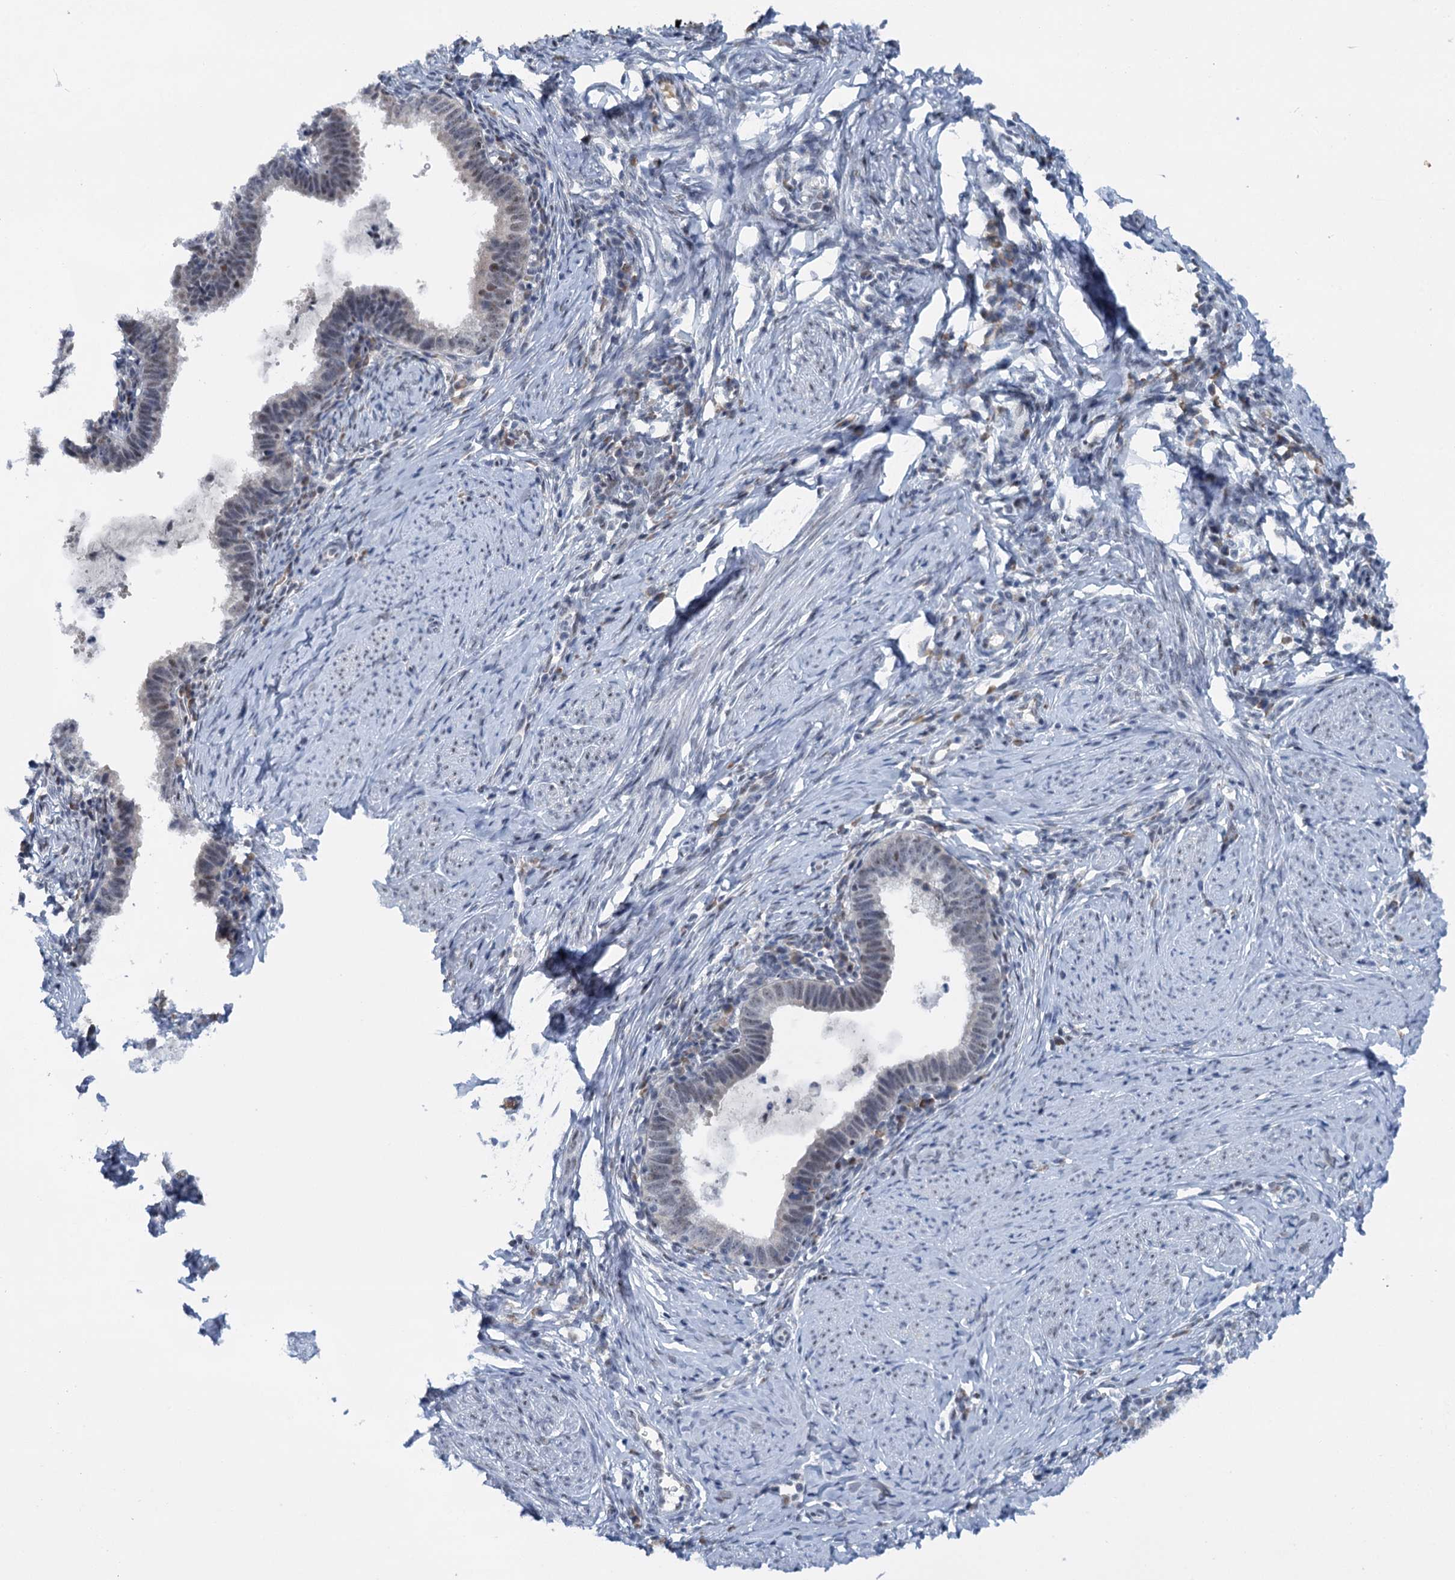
{"staining": {"intensity": "weak", "quantity": "<25%", "location": "nuclear"}, "tissue": "cervical cancer", "cell_type": "Tumor cells", "image_type": "cancer", "snomed": [{"axis": "morphology", "description": "Adenocarcinoma, NOS"}, {"axis": "topography", "description": "Cervix"}], "caption": "Micrograph shows no protein staining in tumor cells of cervical cancer (adenocarcinoma) tissue.", "gene": "SREK1", "patient": {"sex": "female", "age": 36}}